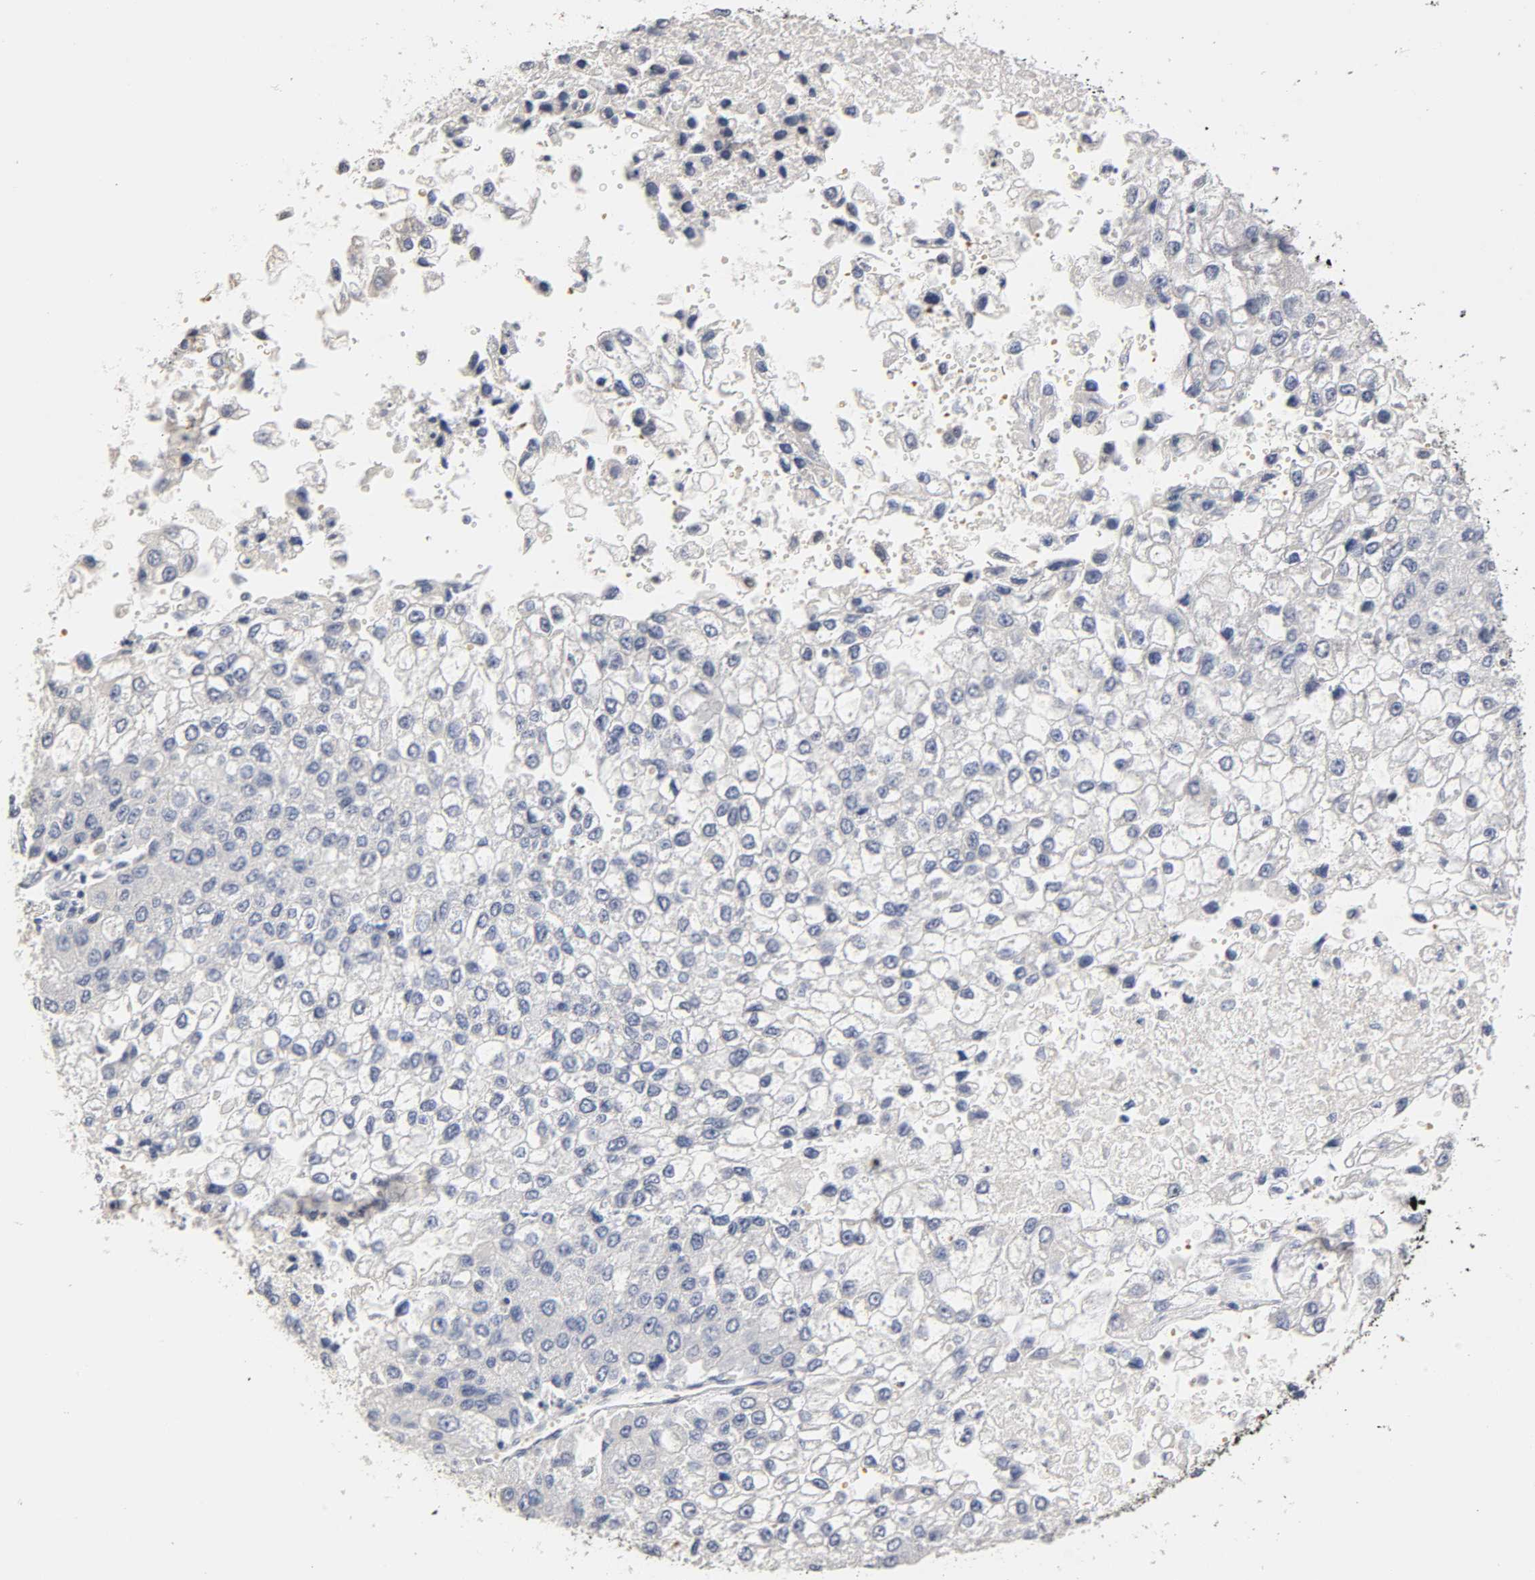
{"staining": {"intensity": "negative", "quantity": "none", "location": "none"}, "tissue": "liver cancer", "cell_type": "Tumor cells", "image_type": "cancer", "snomed": [{"axis": "morphology", "description": "Carcinoma, Hepatocellular, NOS"}, {"axis": "topography", "description": "Liver"}], "caption": "A micrograph of human hepatocellular carcinoma (liver) is negative for staining in tumor cells.", "gene": "OVOL1", "patient": {"sex": "female", "age": 66}}